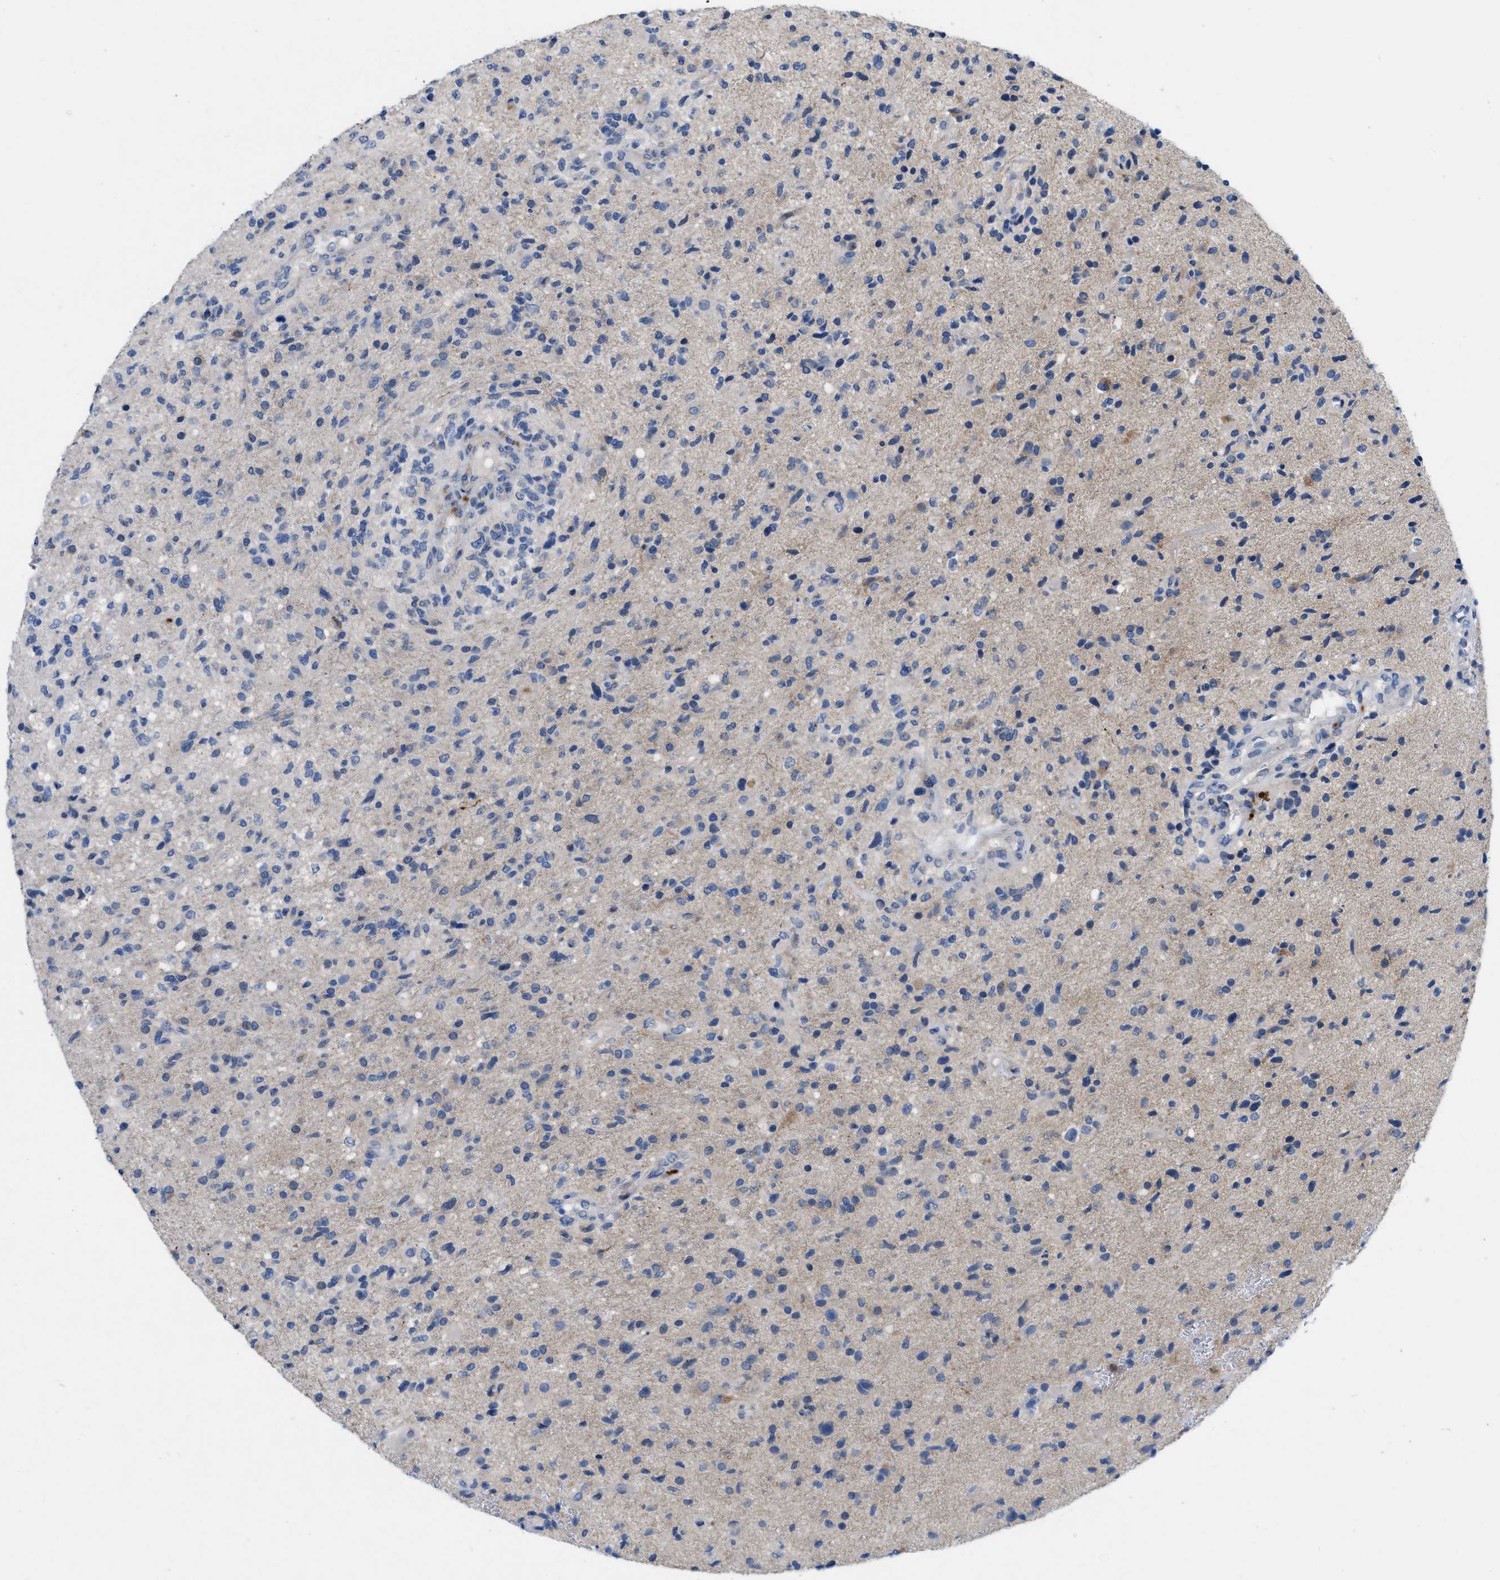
{"staining": {"intensity": "negative", "quantity": "none", "location": "none"}, "tissue": "glioma", "cell_type": "Tumor cells", "image_type": "cancer", "snomed": [{"axis": "morphology", "description": "Glioma, malignant, High grade"}, {"axis": "topography", "description": "Brain"}], "caption": "This image is of malignant high-grade glioma stained with immunohistochemistry (IHC) to label a protein in brown with the nuclei are counter-stained blue. There is no staining in tumor cells.", "gene": "PLPPR5", "patient": {"sex": "male", "age": 72}}